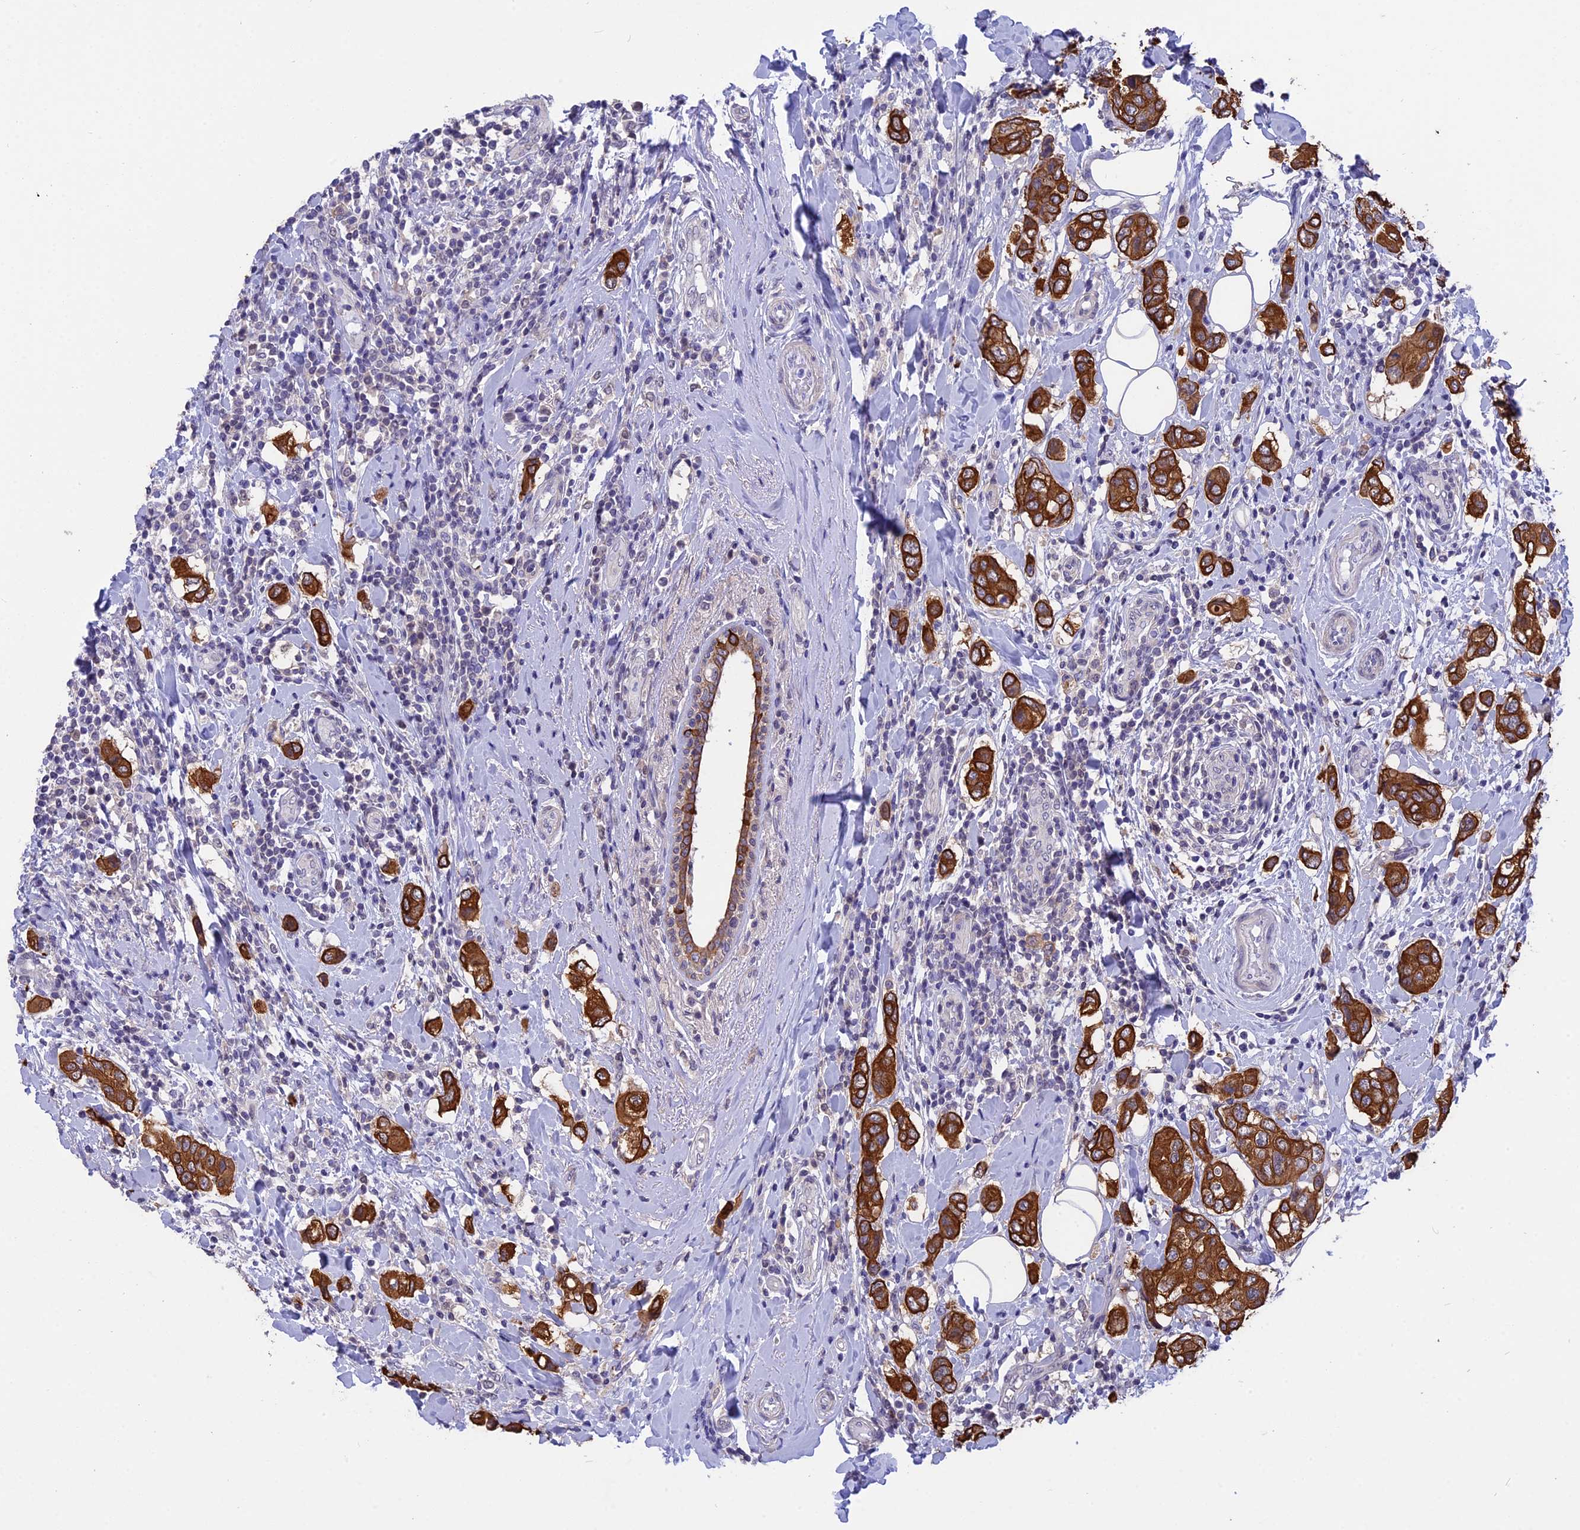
{"staining": {"intensity": "strong", "quantity": ">75%", "location": "cytoplasmic/membranous"}, "tissue": "breast cancer", "cell_type": "Tumor cells", "image_type": "cancer", "snomed": [{"axis": "morphology", "description": "Lobular carcinoma"}, {"axis": "topography", "description": "Breast"}], "caption": "Protein expression analysis of human breast cancer (lobular carcinoma) reveals strong cytoplasmic/membranous staining in about >75% of tumor cells. The staining was performed using DAB, with brown indicating positive protein expression. Nuclei are stained blue with hematoxylin.", "gene": "STUB1", "patient": {"sex": "female", "age": 51}}